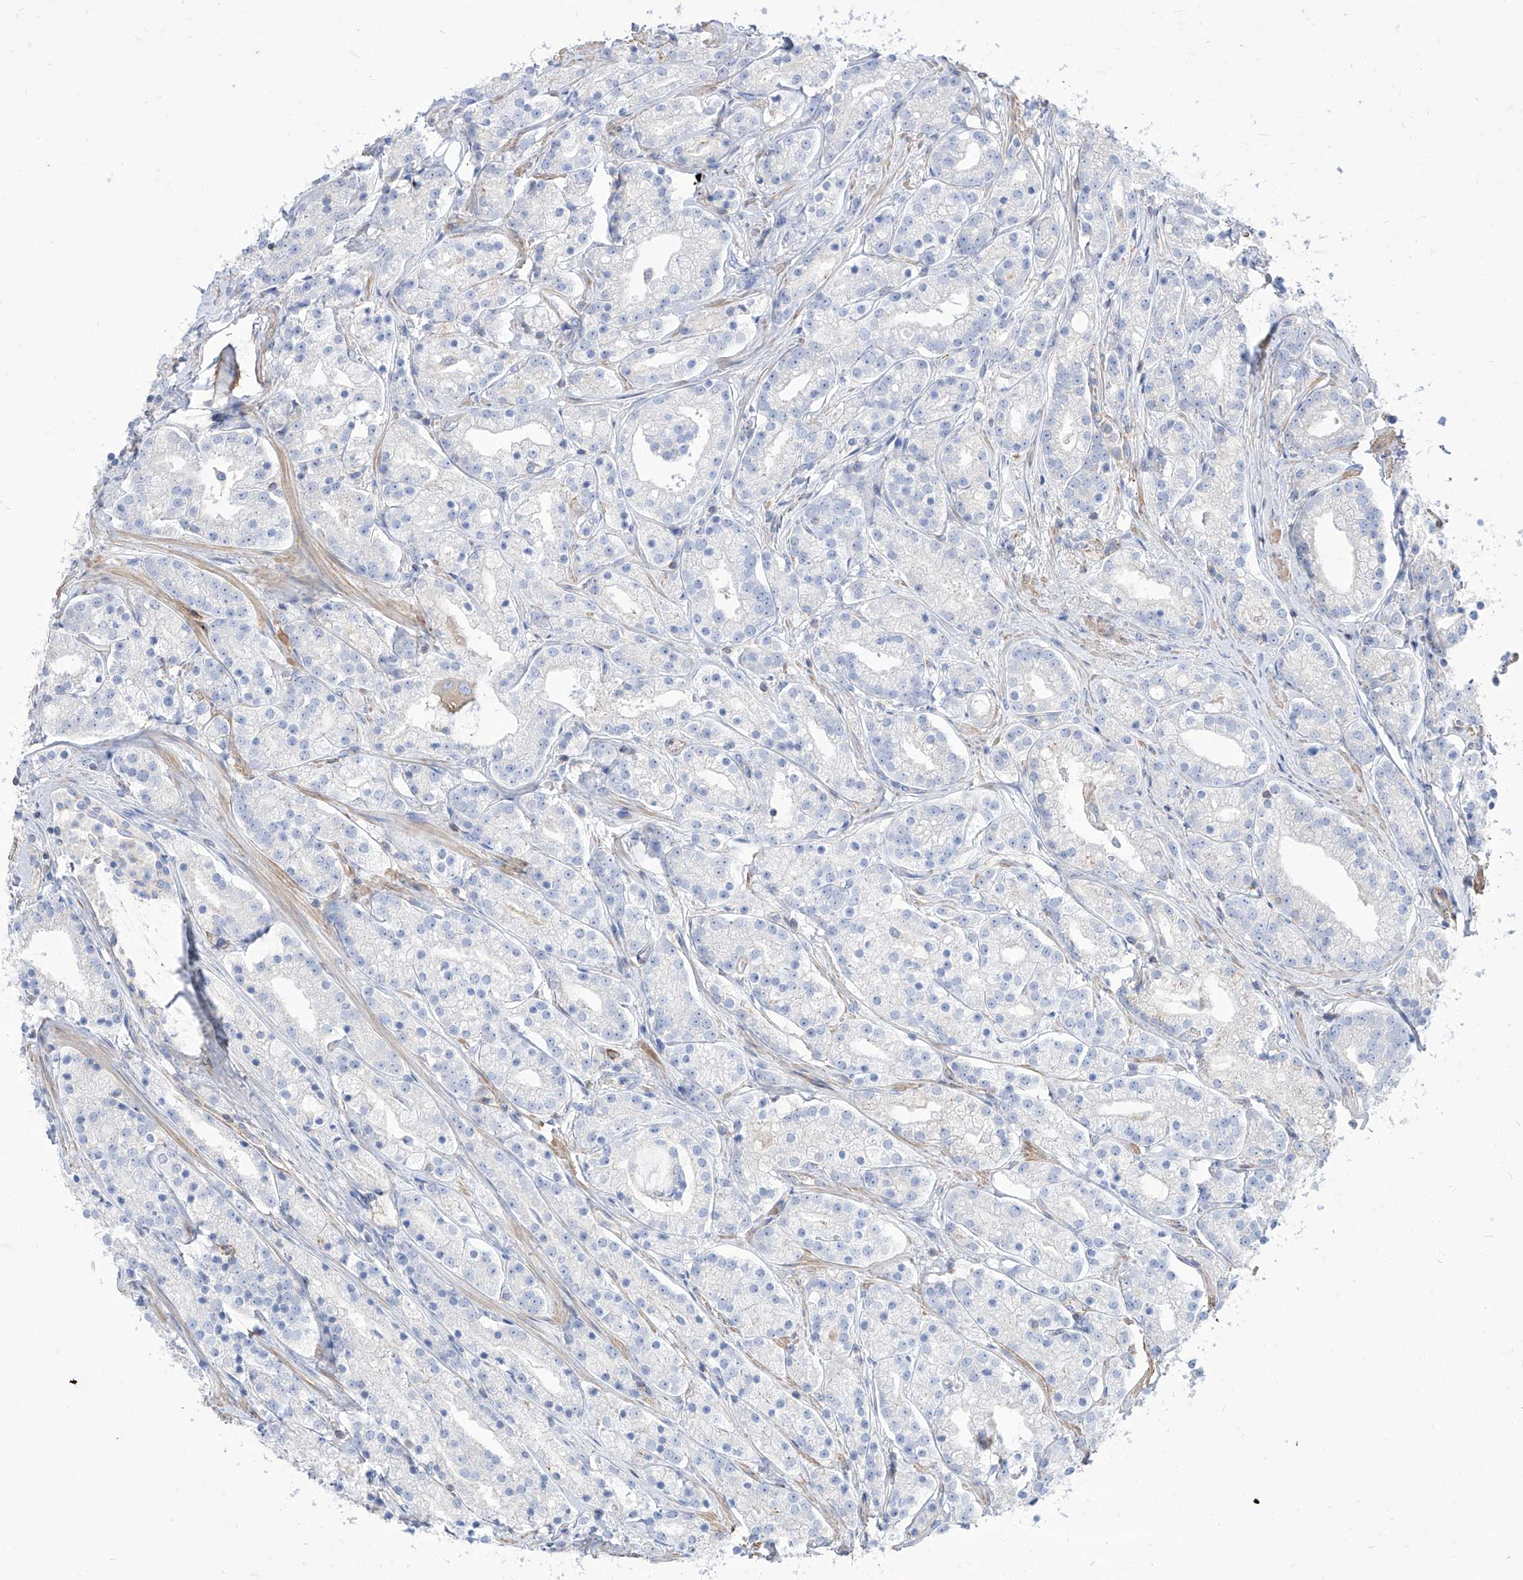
{"staining": {"intensity": "negative", "quantity": "none", "location": "none"}, "tissue": "prostate cancer", "cell_type": "Tumor cells", "image_type": "cancer", "snomed": [{"axis": "morphology", "description": "Adenocarcinoma, High grade"}, {"axis": "topography", "description": "Prostate"}], "caption": "Immunohistochemical staining of human prostate high-grade adenocarcinoma displays no significant positivity in tumor cells. Brightfield microscopy of immunohistochemistry stained with DAB (3,3'-diaminobenzidine) (brown) and hematoxylin (blue), captured at high magnification.", "gene": "C1orf74", "patient": {"sex": "male", "age": 69}}